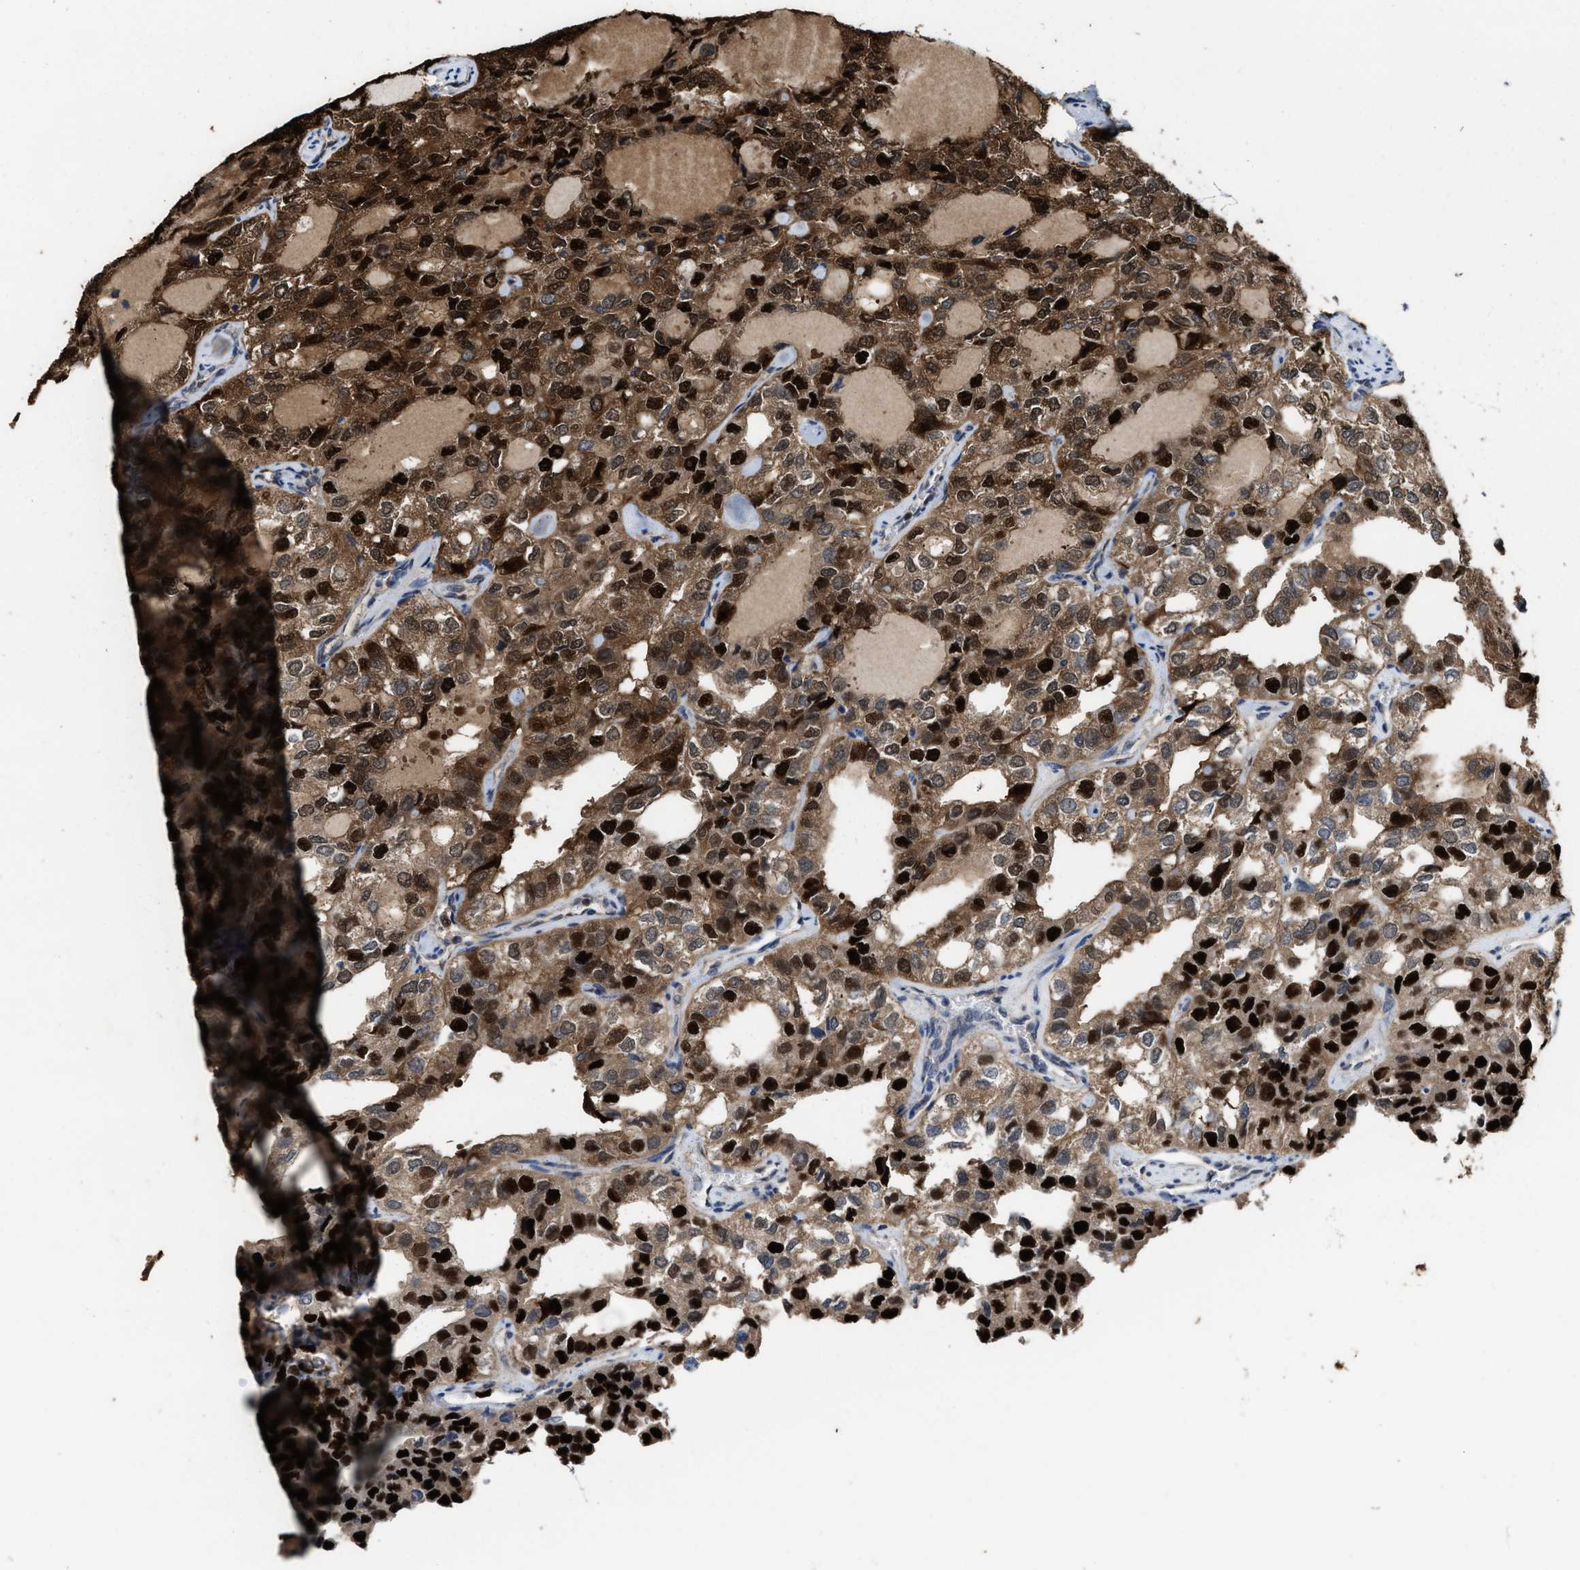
{"staining": {"intensity": "strong", "quantity": ">75%", "location": "cytoplasmic/membranous,nuclear"}, "tissue": "thyroid cancer", "cell_type": "Tumor cells", "image_type": "cancer", "snomed": [{"axis": "morphology", "description": "Follicular adenoma carcinoma, NOS"}, {"axis": "topography", "description": "Thyroid gland"}], "caption": "This histopathology image displays IHC staining of human thyroid follicular adenoma carcinoma, with high strong cytoplasmic/membranous and nuclear positivity in approximately >75% of tumor cells.", "gene": "ZNF20", "patient": {"sex": "male", "age": 75}}